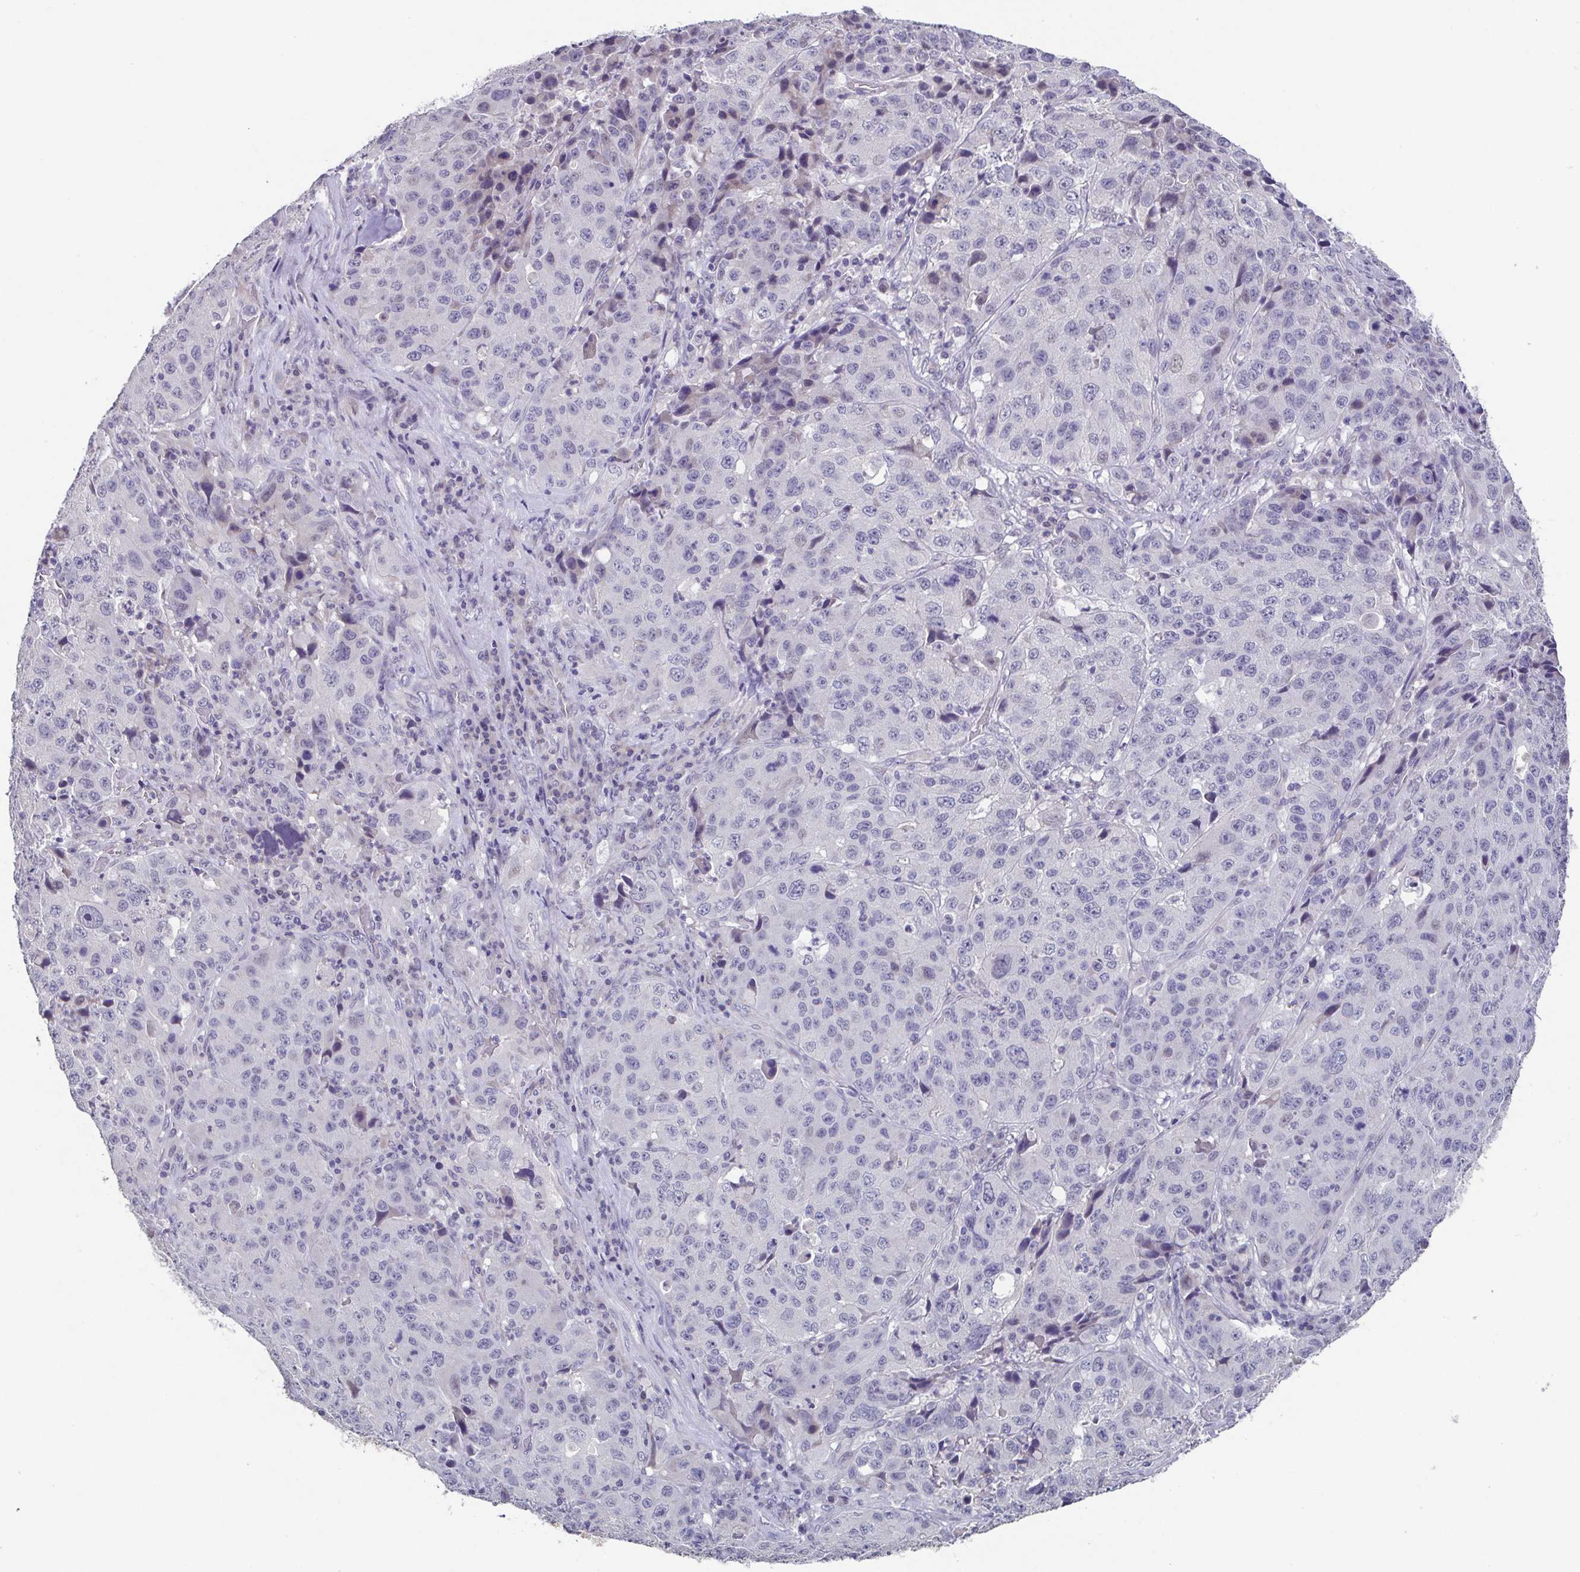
{"staining": {"intensity": "negative", "quantity": "none", "location": "none"}, "tissue": "stomach cancer", "cell_type": "Tumor cells", "image_type": "cancer", "snomed": [{"axis": "morphology", "description": "Adenocarcinoma, NOS"}, {"axis": "topography", "description": "Stomach"}], "caption": "This photomicrograph is of stomach cancer (adenocarcinoma) stained with immunohistochemistry (IHC) to label a protein in brown with the nuclei are counter-stained blue. There is no expression in tumor cells.", "gene": "GHRL", "patient": {"sex": "male", "age": 71}}